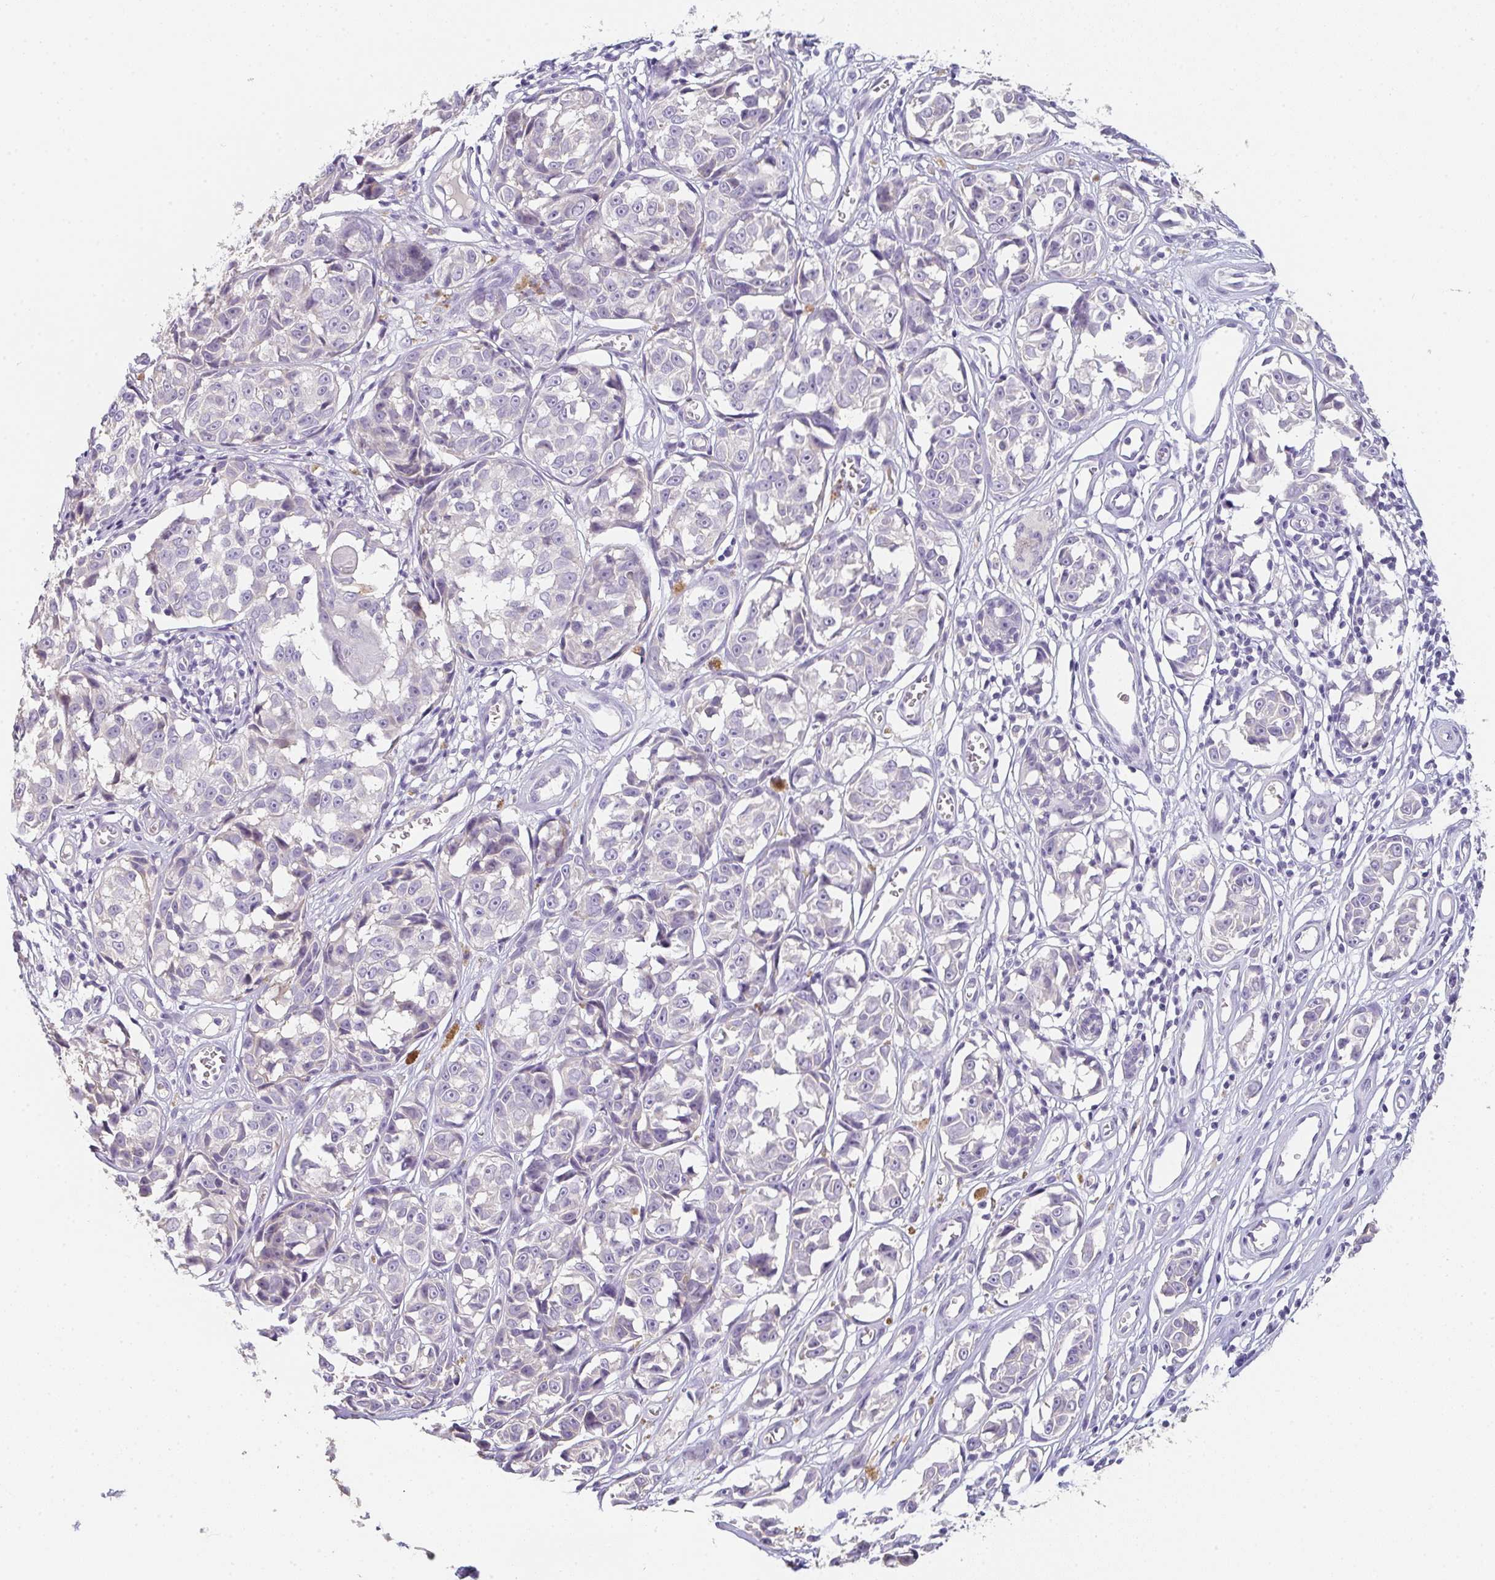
{"staining": {"intensity": "negative", "quantity": "none", "location": "none"}, "tissue": "melanoma", "cell_type": "Tumor cells", "image_type": "cancer", "snomed": [{"axis": "morphology", "description": "Malignant melanoma, NOS"}, {"axis": "topography", "description": "Skin"}], "caption": "DAB (3,3'-diaminobenzidine) immunohistochemical staining of malignant melanoma displays no significant positivity in tumor cells.", "gene": "C1QTNF8", "patient": {"sex": "male", "age": 73}}